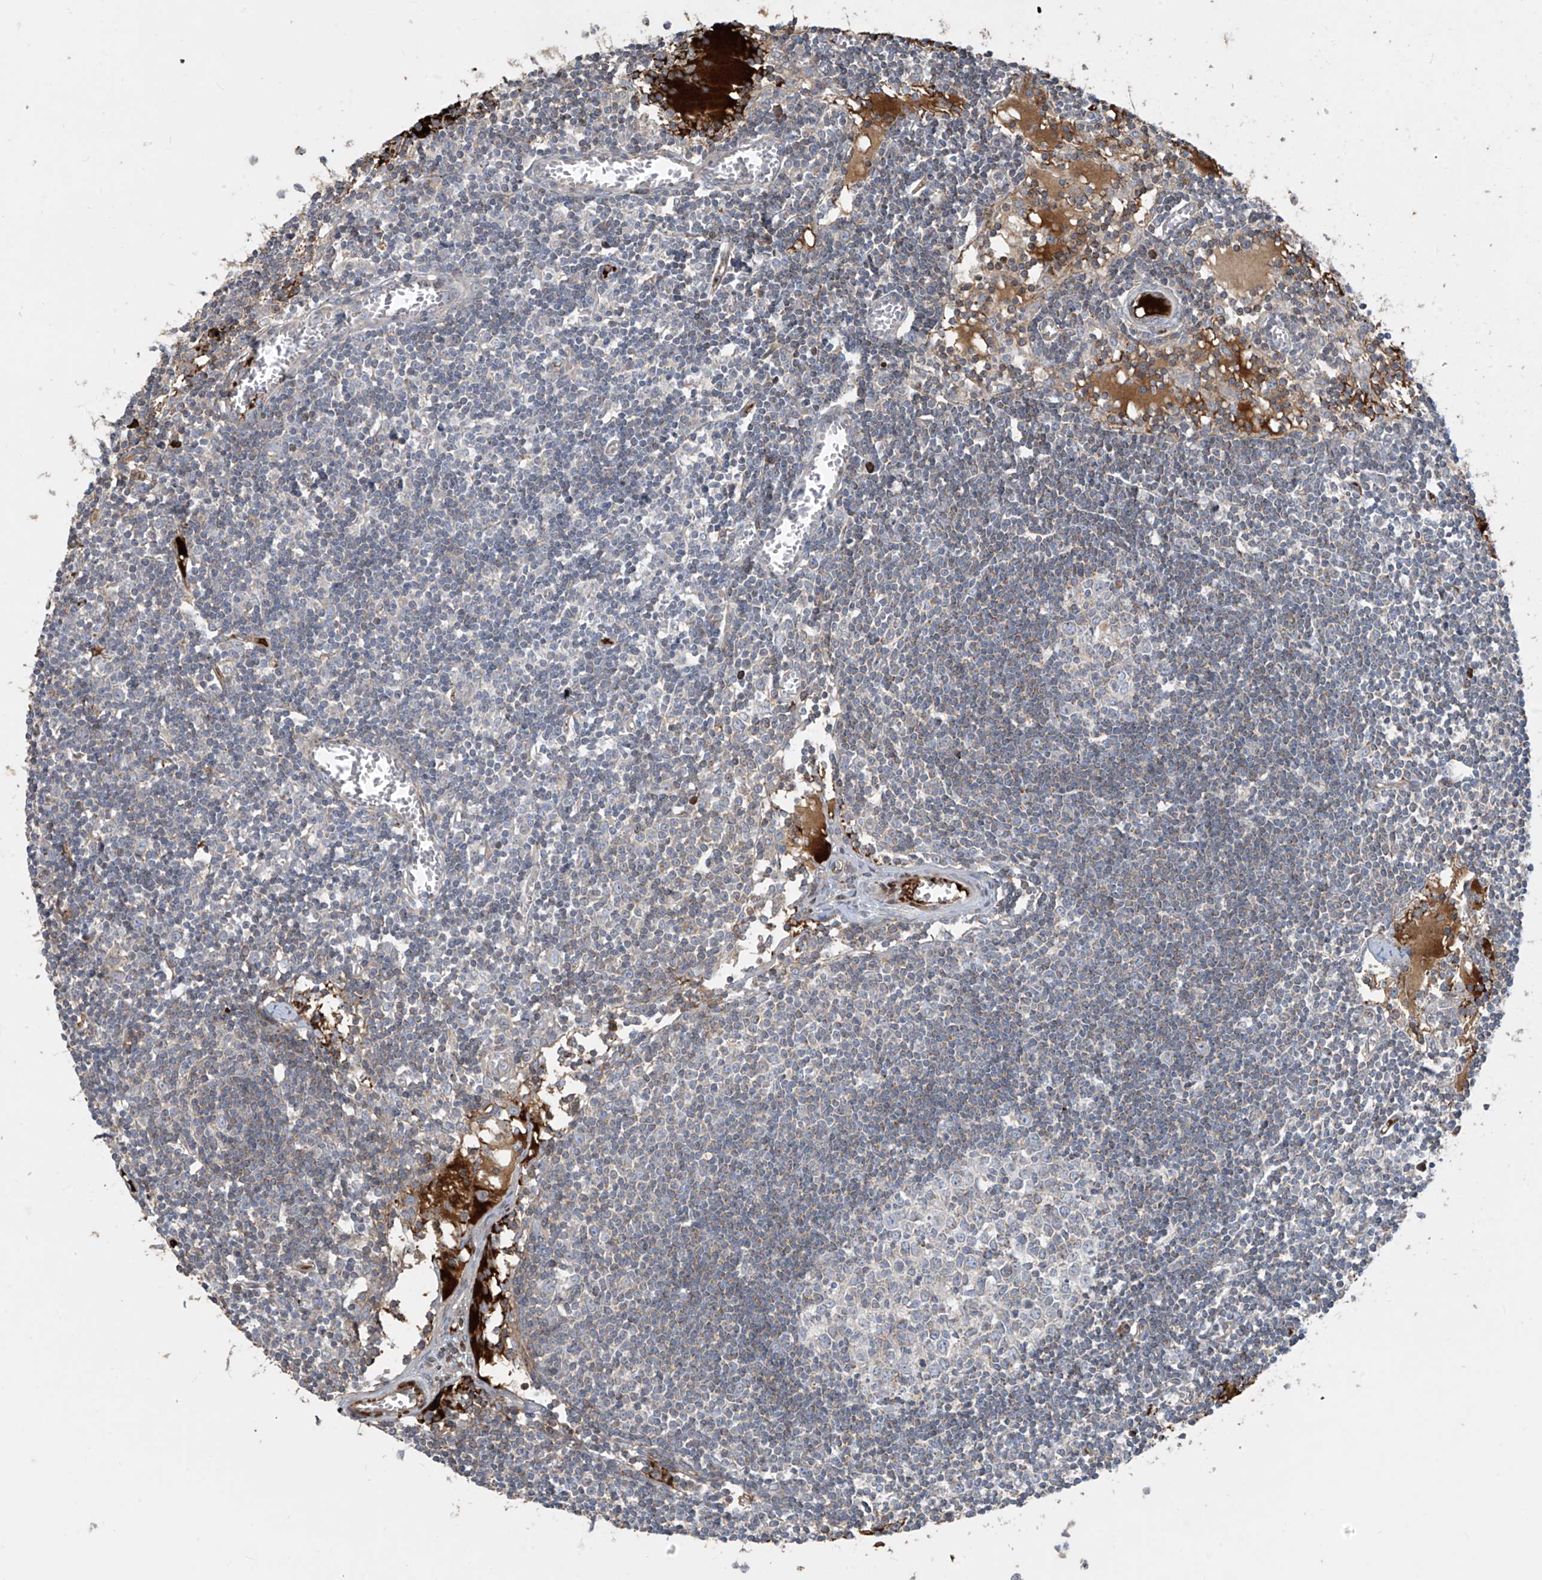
{"staining": {"intensity": "negative", "quantity": "none", "location": "none"}, "tissue": "lymph node", "cell_type": "Germinal center cells", "image_type": "normal", "snomed": [{"axis": "morphology", "description": "Normal tissue, NOS"}, {"axis": "topography", "description": "Lymph node"}], "caption": "IHC micrograph of benign lymph node: human lymph node stained with DAB (3,3'-diaminobenzidine) reveals no significant protein expression in germinal center cells.", "gene": "ABTB1", "patient": {"sex": "female", "age": 11}}